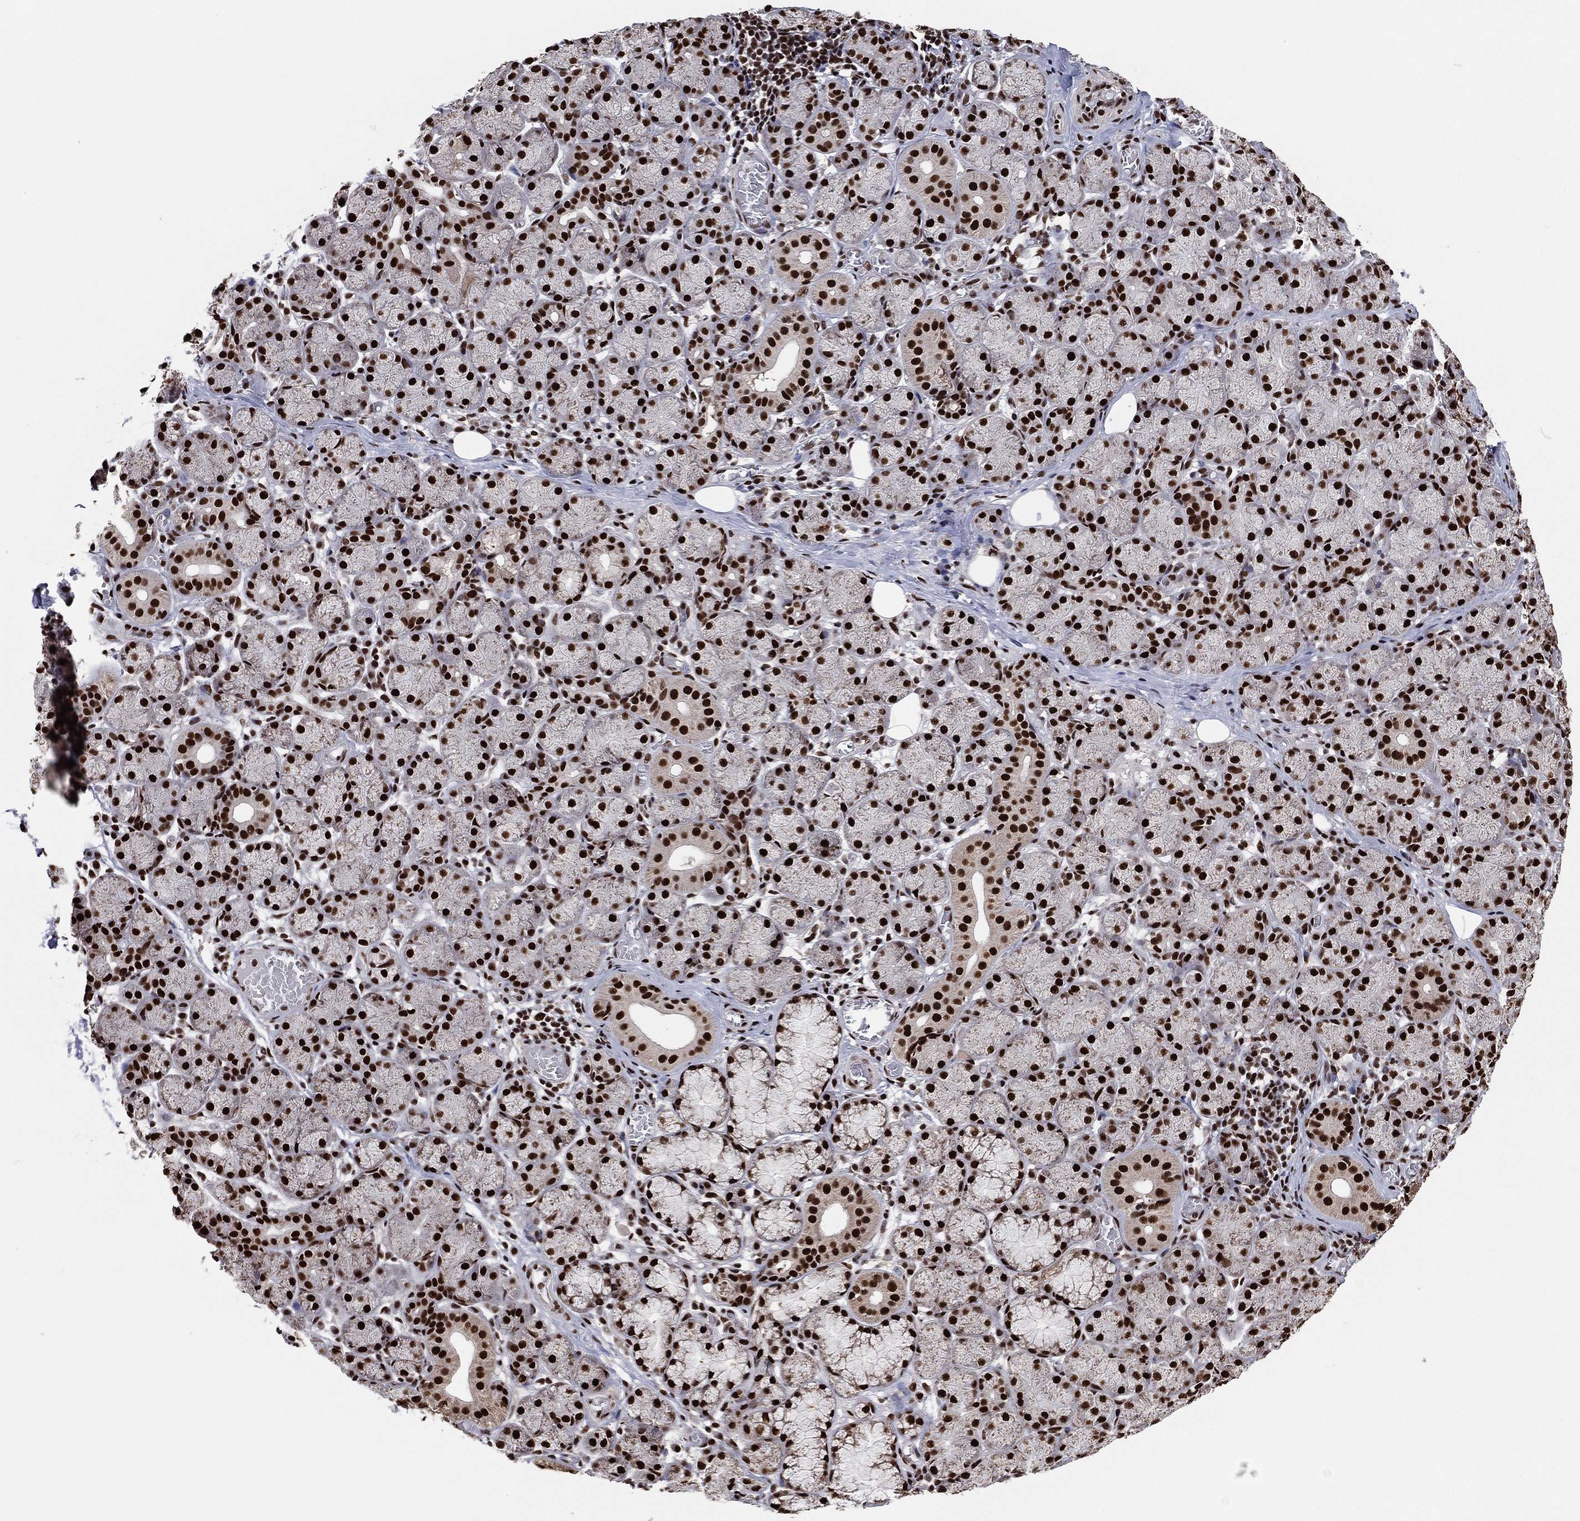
{"staining": {"intensity": "strong", "quantity": ">75%", "location": "nuclear"}, "tissue": "salivary gland", "cell_type": "Glandular cells", "image_type": "normal", "snomed": [{"axis": "morphology", "description": "Normal tissue, NOS"}, {"axis": "topography", "description": "Salivary gland"}, {"axis": "topography", "description": "Peripheral nerve tissue"}], "caption": "A photomicrograph showing strong nuclear expression in about >75% of glandular cells in benign salivary gland, as visualized by brown immunohistochemical staining.", "gene": "TP53BP1", "patient": {"sex": "female", "age": 24}}